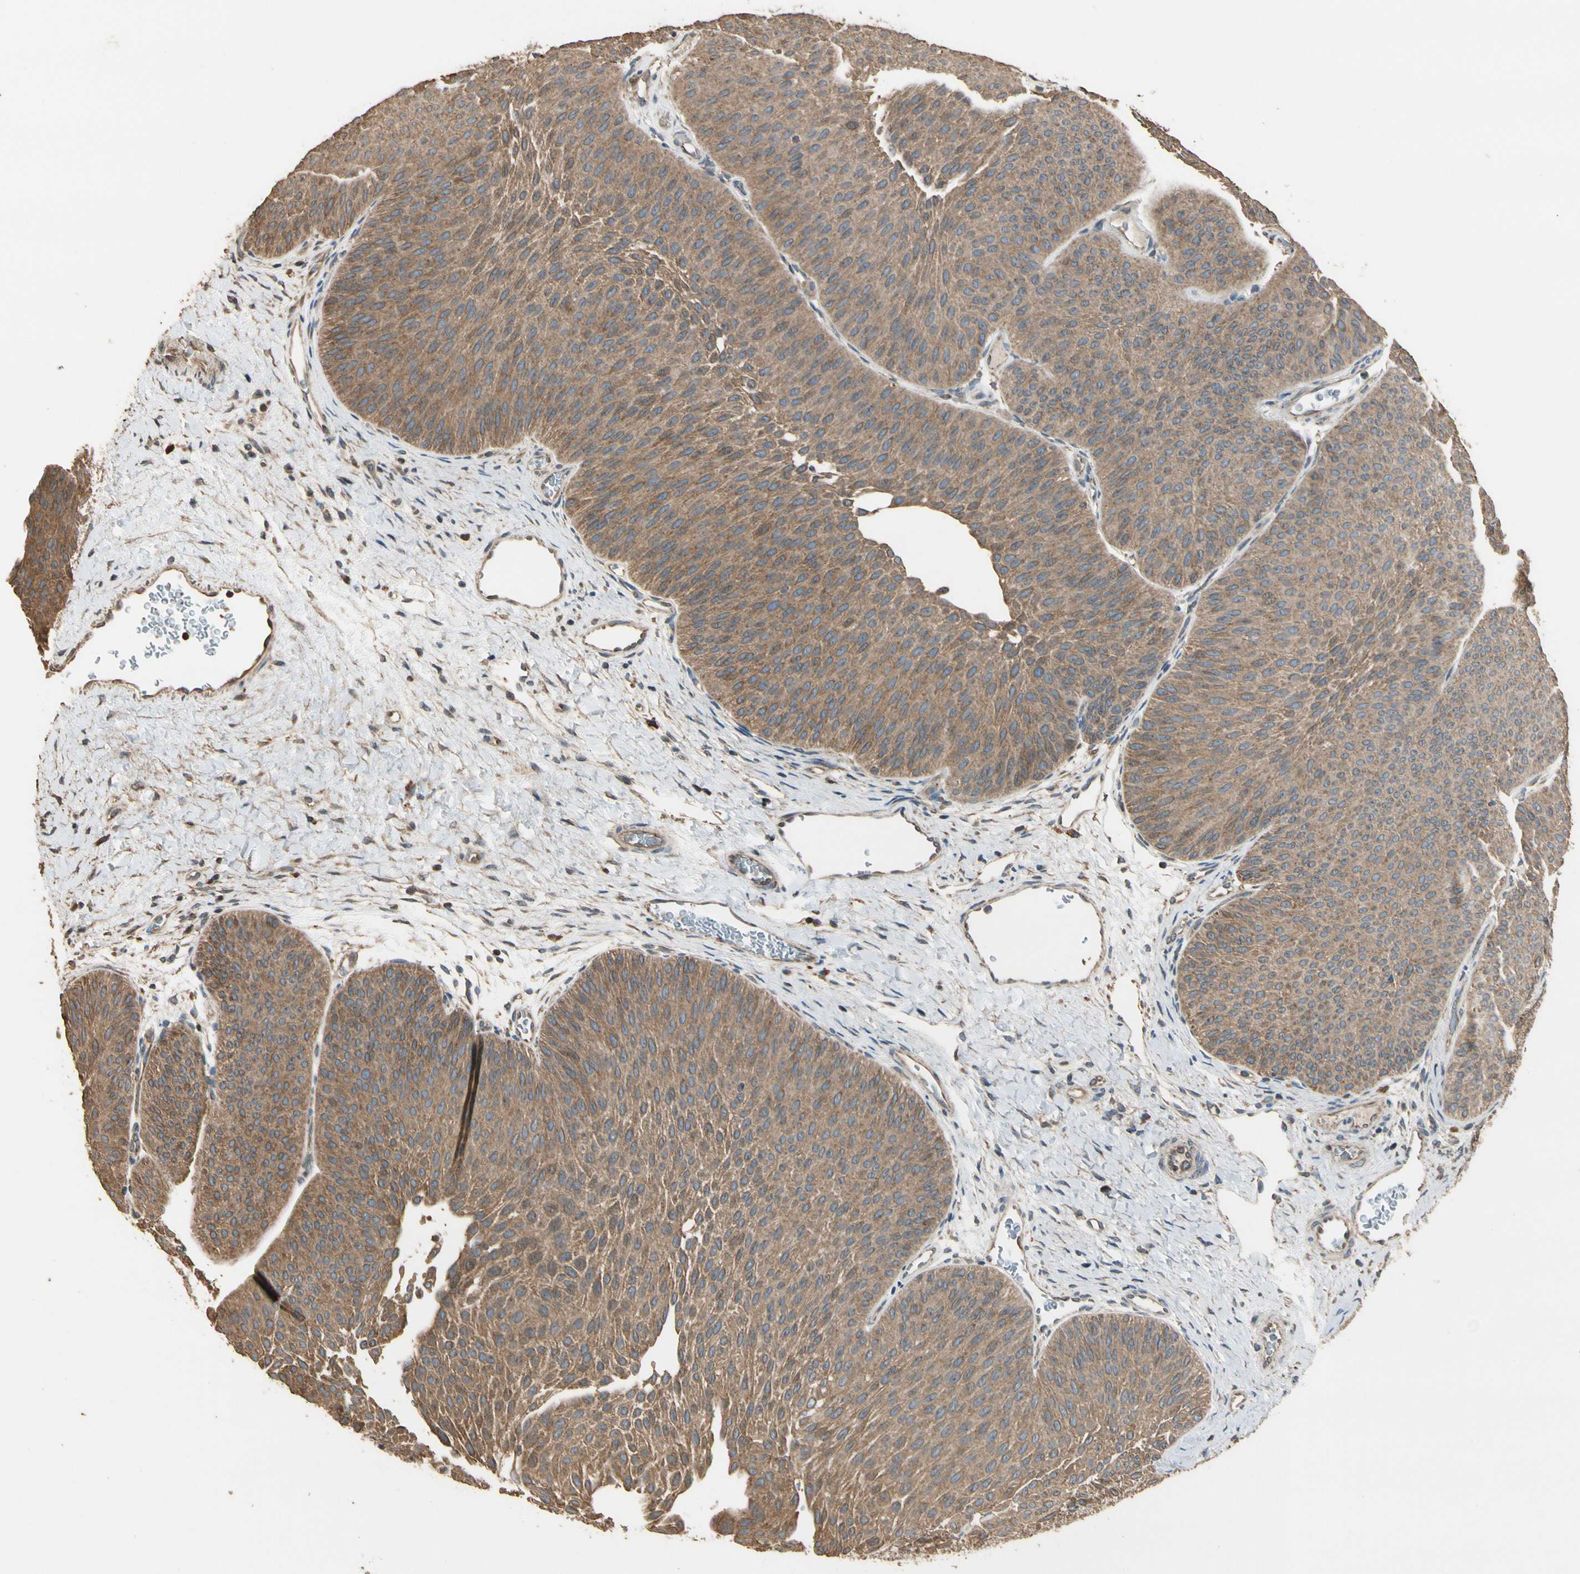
{"staining": {"intensity": "moderate", "quantity": ">75%", "location": "cytoplasmic/membranous"}, "tissue": "urothelial cancer", "cell_type": "Tumor cells", "image_type": "cancer", "snomed": [{"axis": "morphology", "description": "Urothelial carcinoma, Low grade"}, {"axis": "topography", "description": "Urinary bladder"}], "caption": "IHC micrograph of low-grade urothelial carcinoma stained for a protein (brown), which exhibits medium levels of moderate cytoplasmic/membranous expression in about >75% of tumor cells.", "gene": "STX18", "patient": {"sex": "female", "age": 60}}